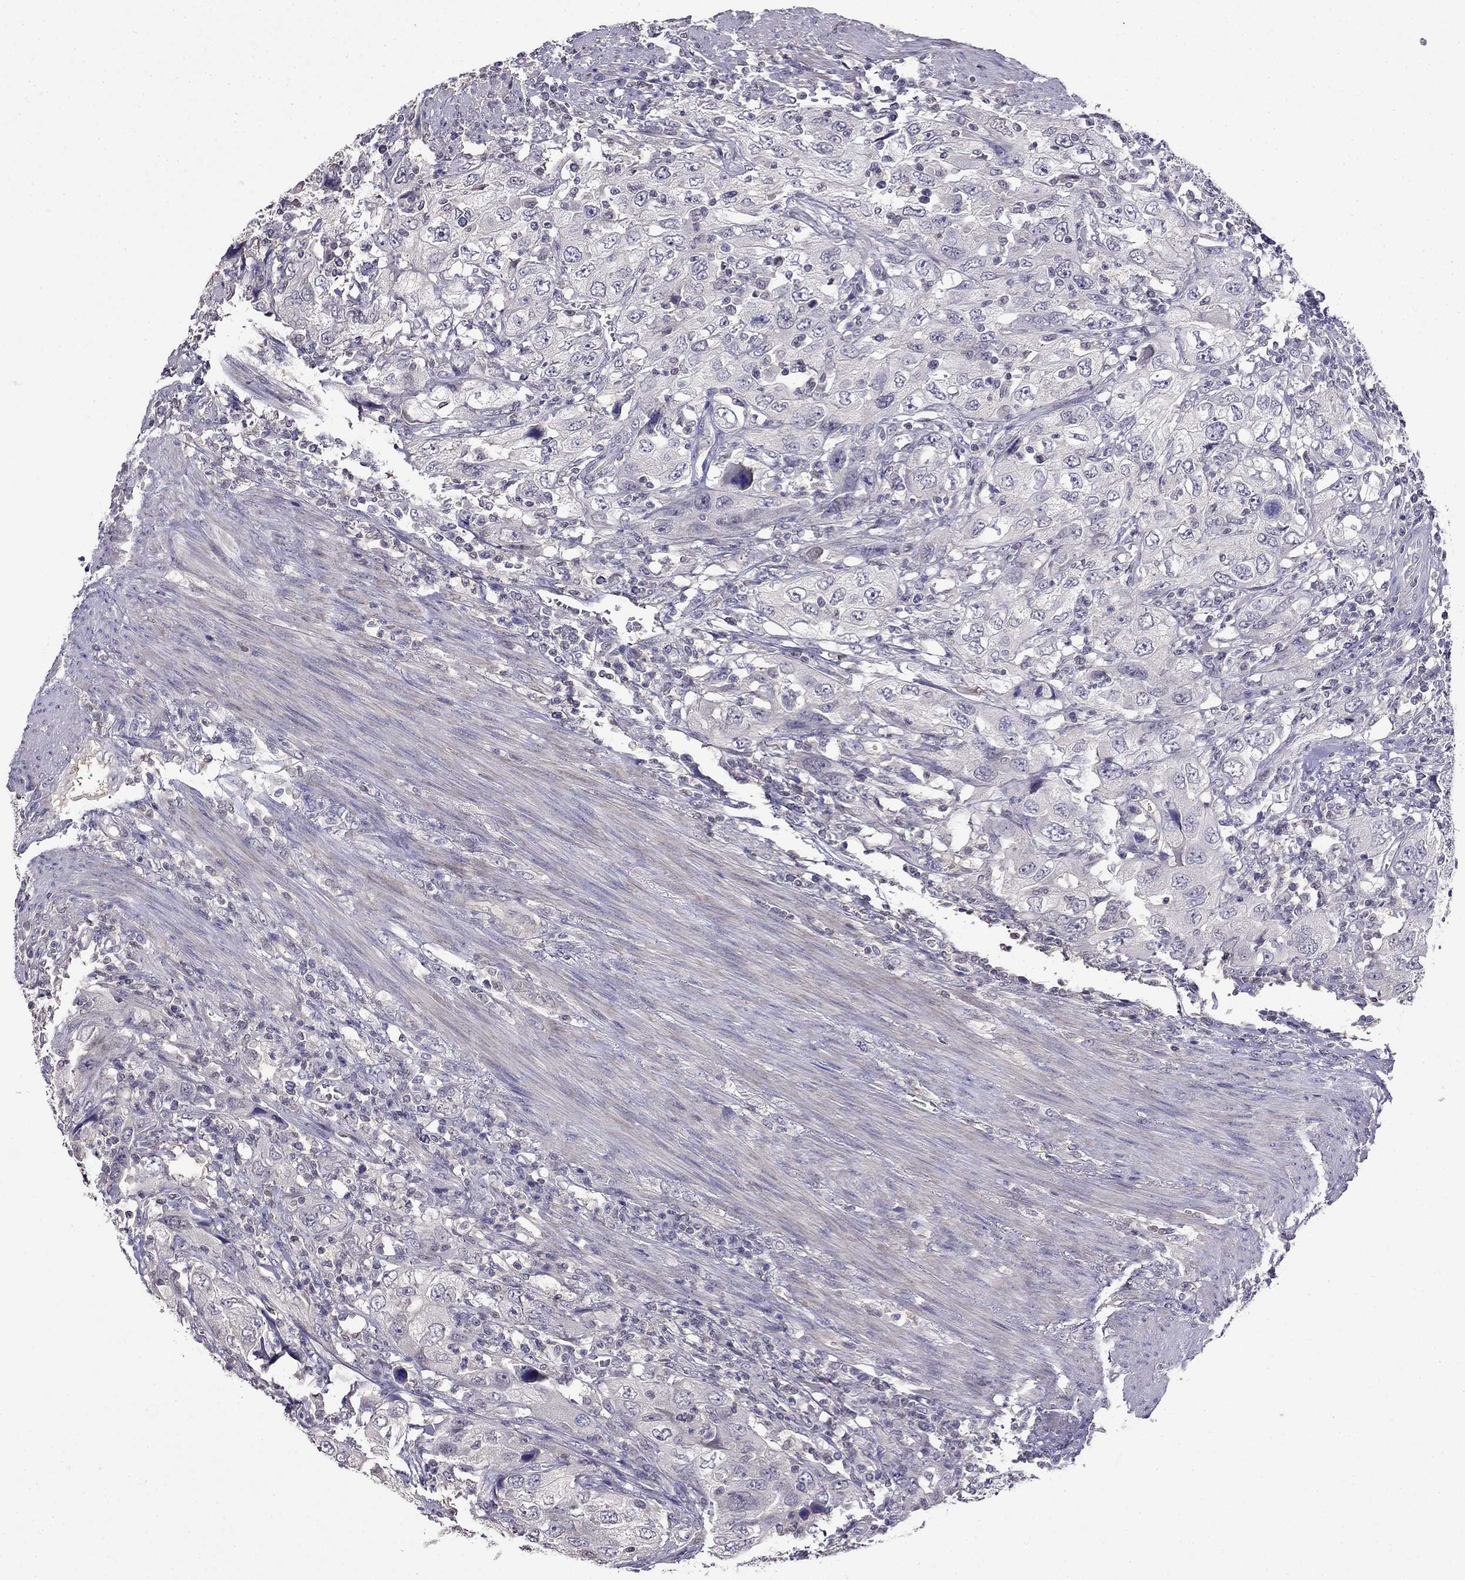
{"staining": {"intensity": "negative", "quantity": "none", "location": "none"}, "tissue": "urothelial cancer", "cell_type": "Tumor cells", "image_type": "cancer", "snomed": [{"axis": "morphology", "description": "Urothelial carcinoma, High grade"}, {"axis": "topography", "description": "Urinary bladder"}], "caption": "IHC of urothelial carcinoma (high-grade) shows no staining in tumor cells.", "gene": "GUCA1B", "patient": {"sex": "male", "age": 76}}